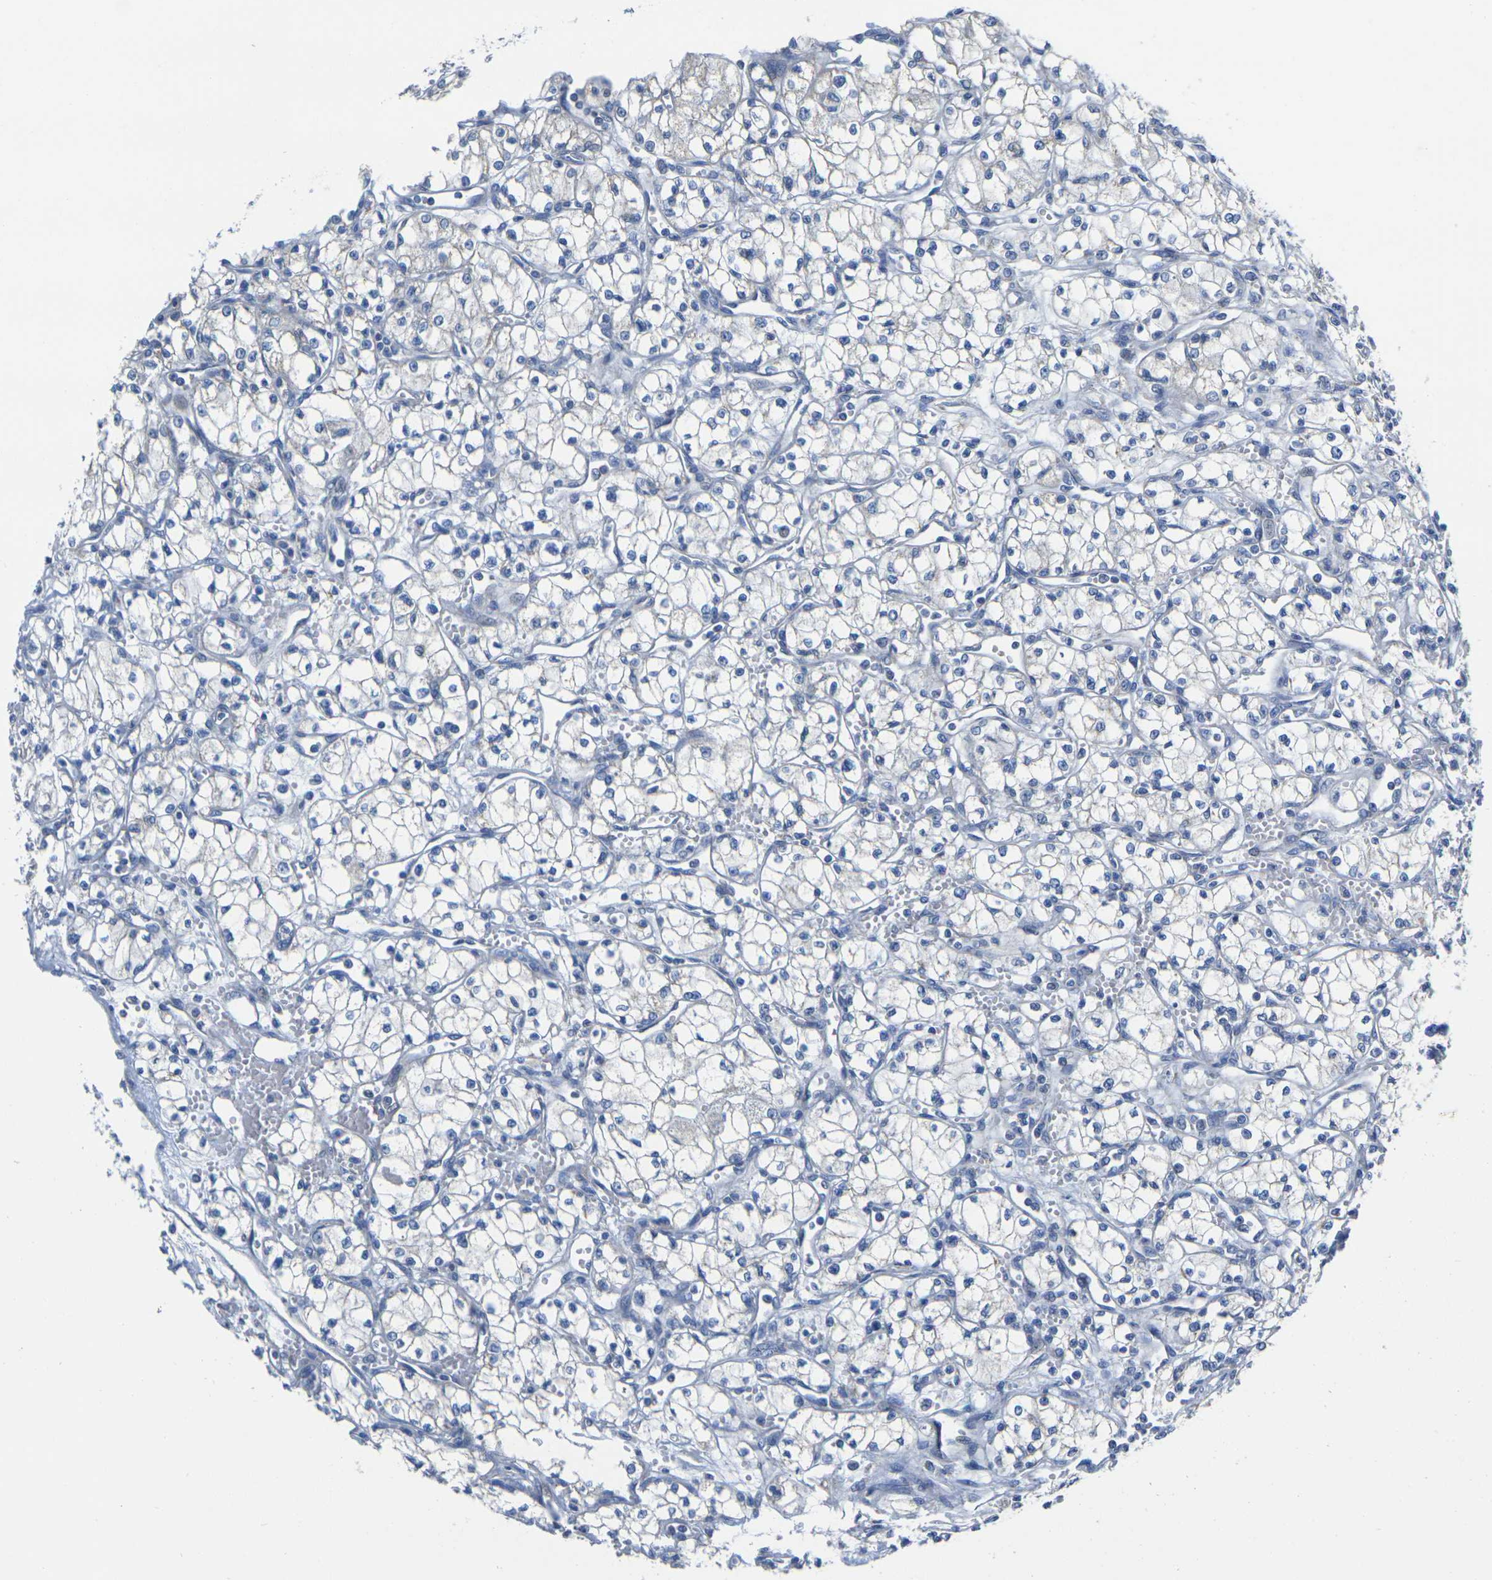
{"staining": {"intensity": "negative", "quantity": "none", "location": "none"}, "tissue": "renal cancer", "cell_type": "Tumor cells", "image_type": "cancer", "snomed": [{"axis": "morphology", "description": "Normal tissue, NOS"}, {"axis": "morphology", "description": "Adenocarcinoma, NOS"}, {"axis": "topography", "description": "Kidney"}], "caption": "This is an immunohistochemistry image of human renal adenocarcinoma. There is no staining in tumor cells.", "gene": "TMEM204", "patient": {"sex": "male", "age": 59}}